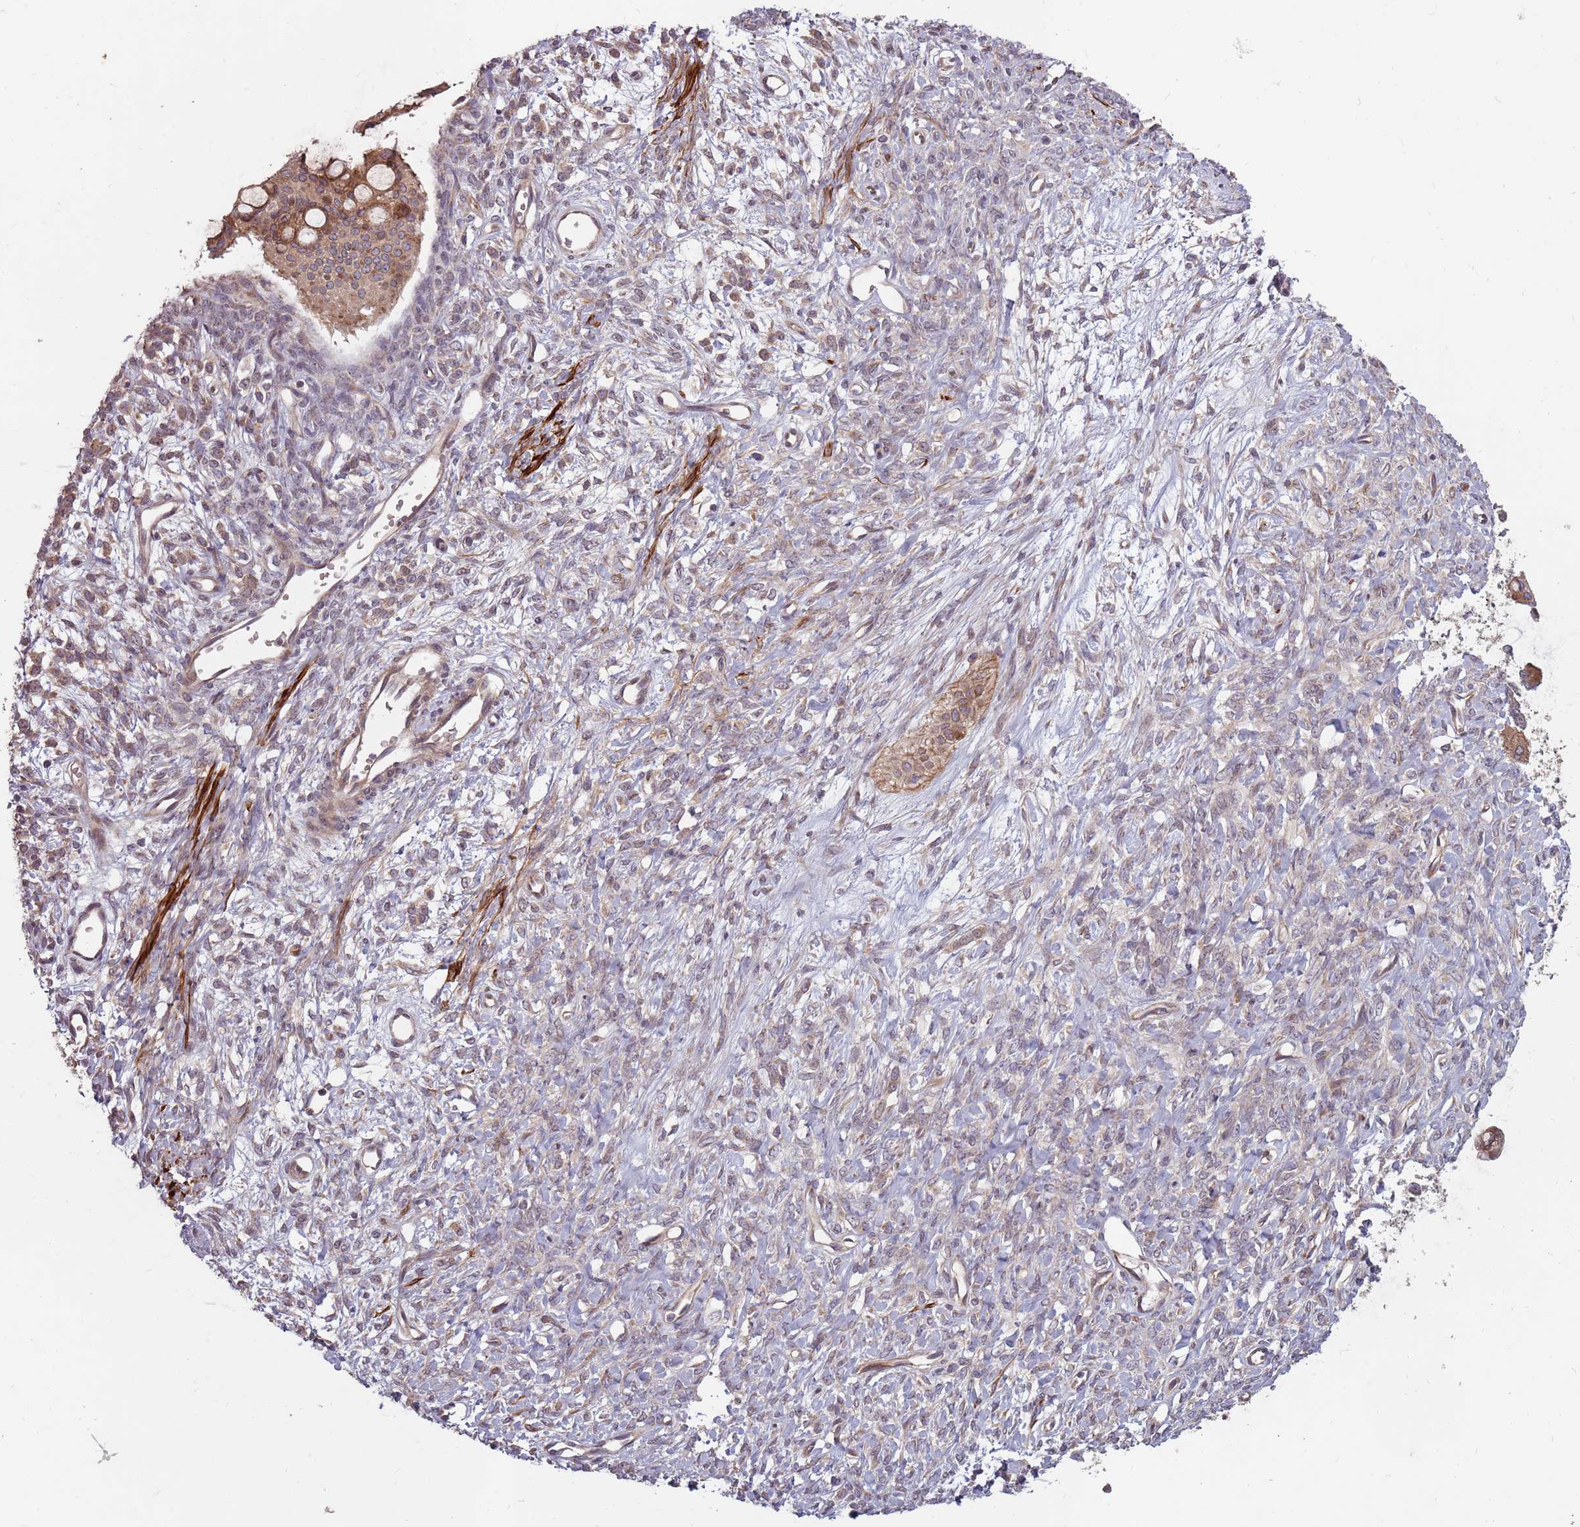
{"staining": {"intensity": "moderate", "quantity": ">75%", "location": "cytoplasmic/membranous"}, "tissue": "ovarian cancer", "cell_type": "Tumor cells", "image_type": "cancer", "snomed": [{"axis": "morphology", "description": "Cystadenocarcinoma, mucinous, NOS"}, {"axis": "topography", "description": "Ovary"}], "caption": "Tumor cells demonstrate medium levels of moderate cytoplasmic/membranous positivity in approximately >75% of cells in human ovarian cancer (mucinous cystadenocarcinoma). The protein of interest is shown in brown color, while the nuclei are stained blue.", "gene": "PLD6", "patient": {"sex": "female", "age": 73}}